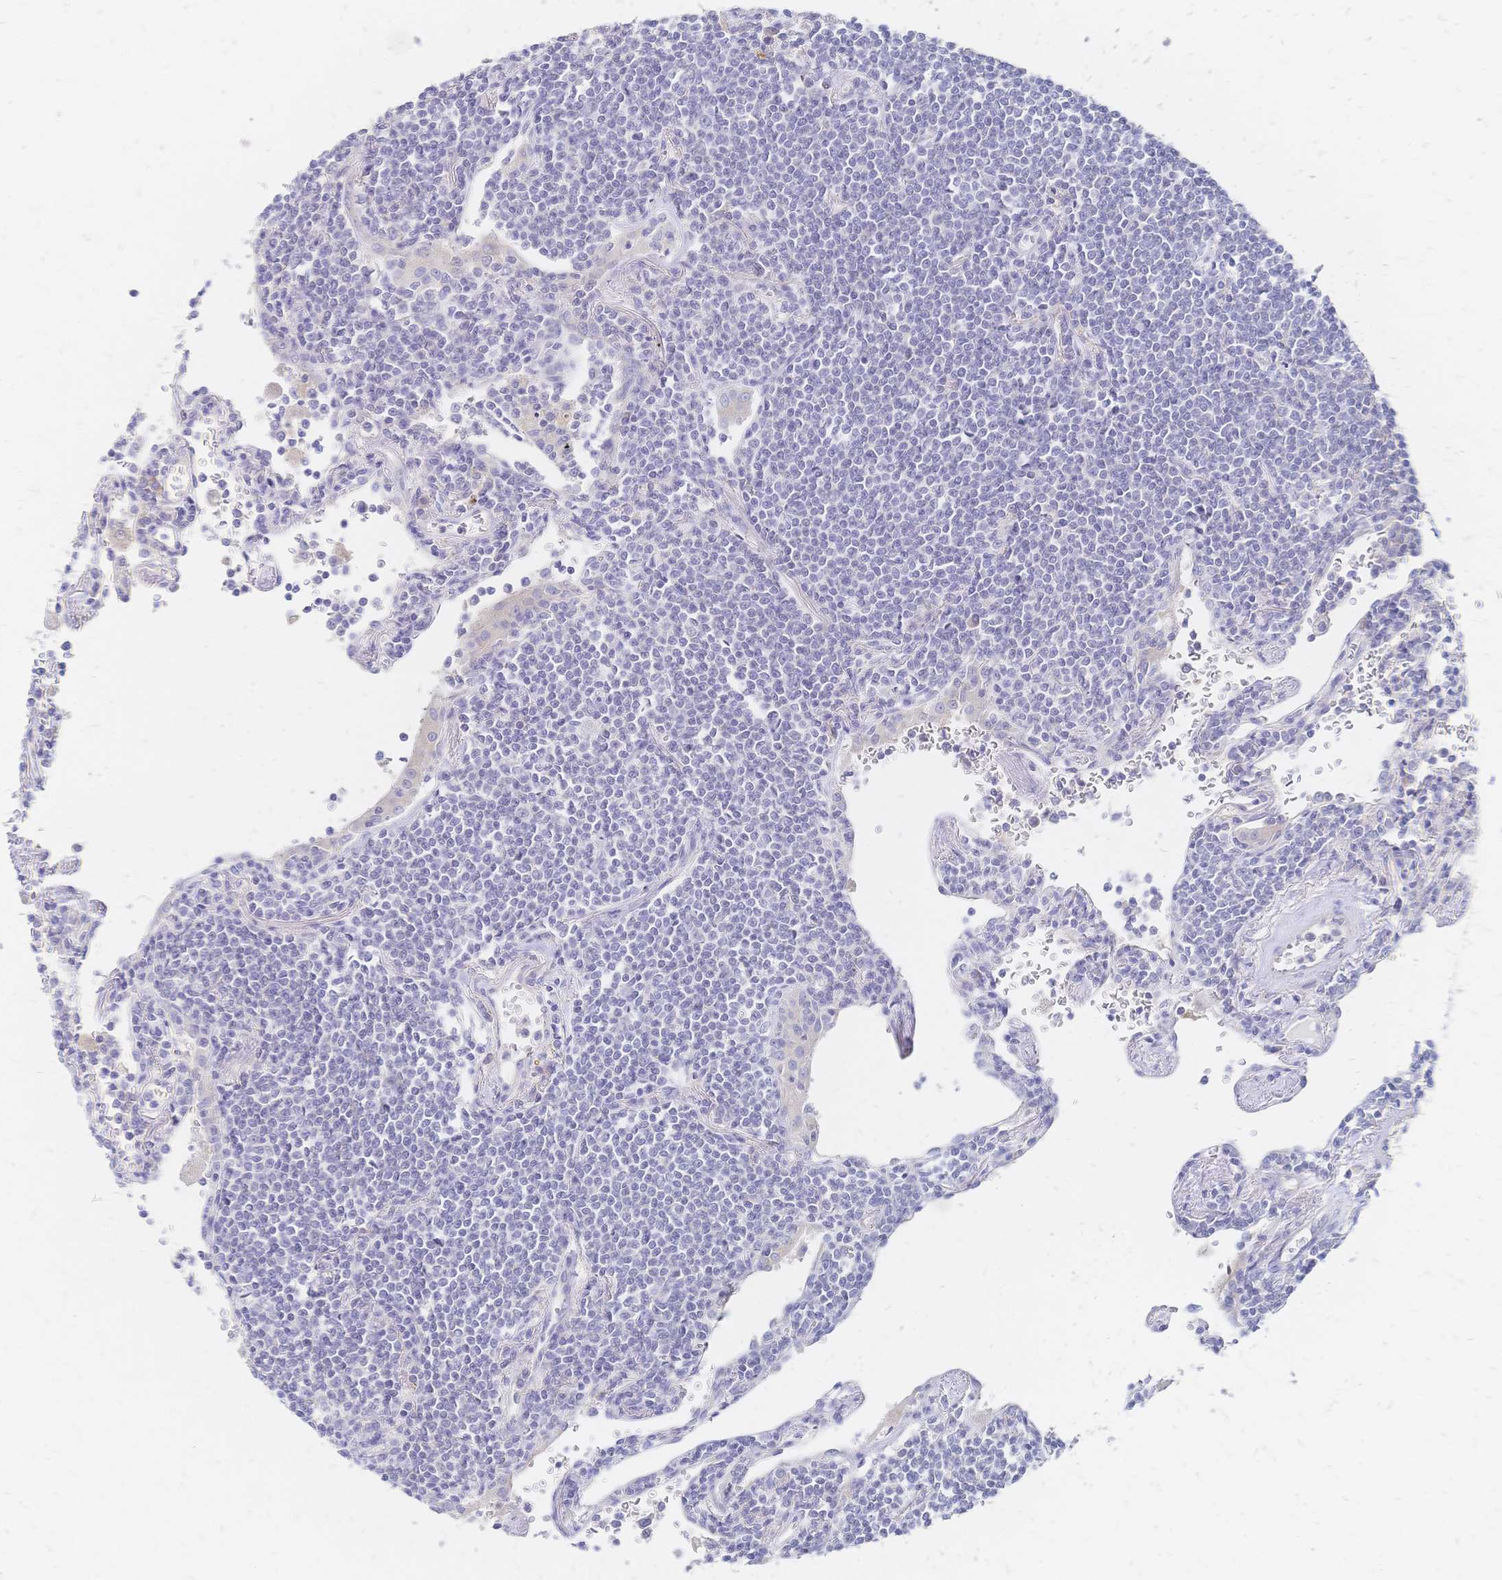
{"staining": {"intensity": "negative", "quantity": "none", "location": "none"}, "tissue": "lymphoma", "cell_type": "Tumor cells", "image_type": "cancer", "snomed": [{"axis": "morphology", "description": "Malignant lymphoma, non-Hodgkin's type, Low grade"}, {"axis": "topography", "description": "Lung"}], "caption": "The histopathology image displays no significant expression in tumor cells of low-grade malignant lymphoma, non-Hodgkin's type. (DAB IHC visualized using brightfield microscopy, high magnification).", "gene": "VWC2L", "patient": {"sex": "female", "age": 71}}